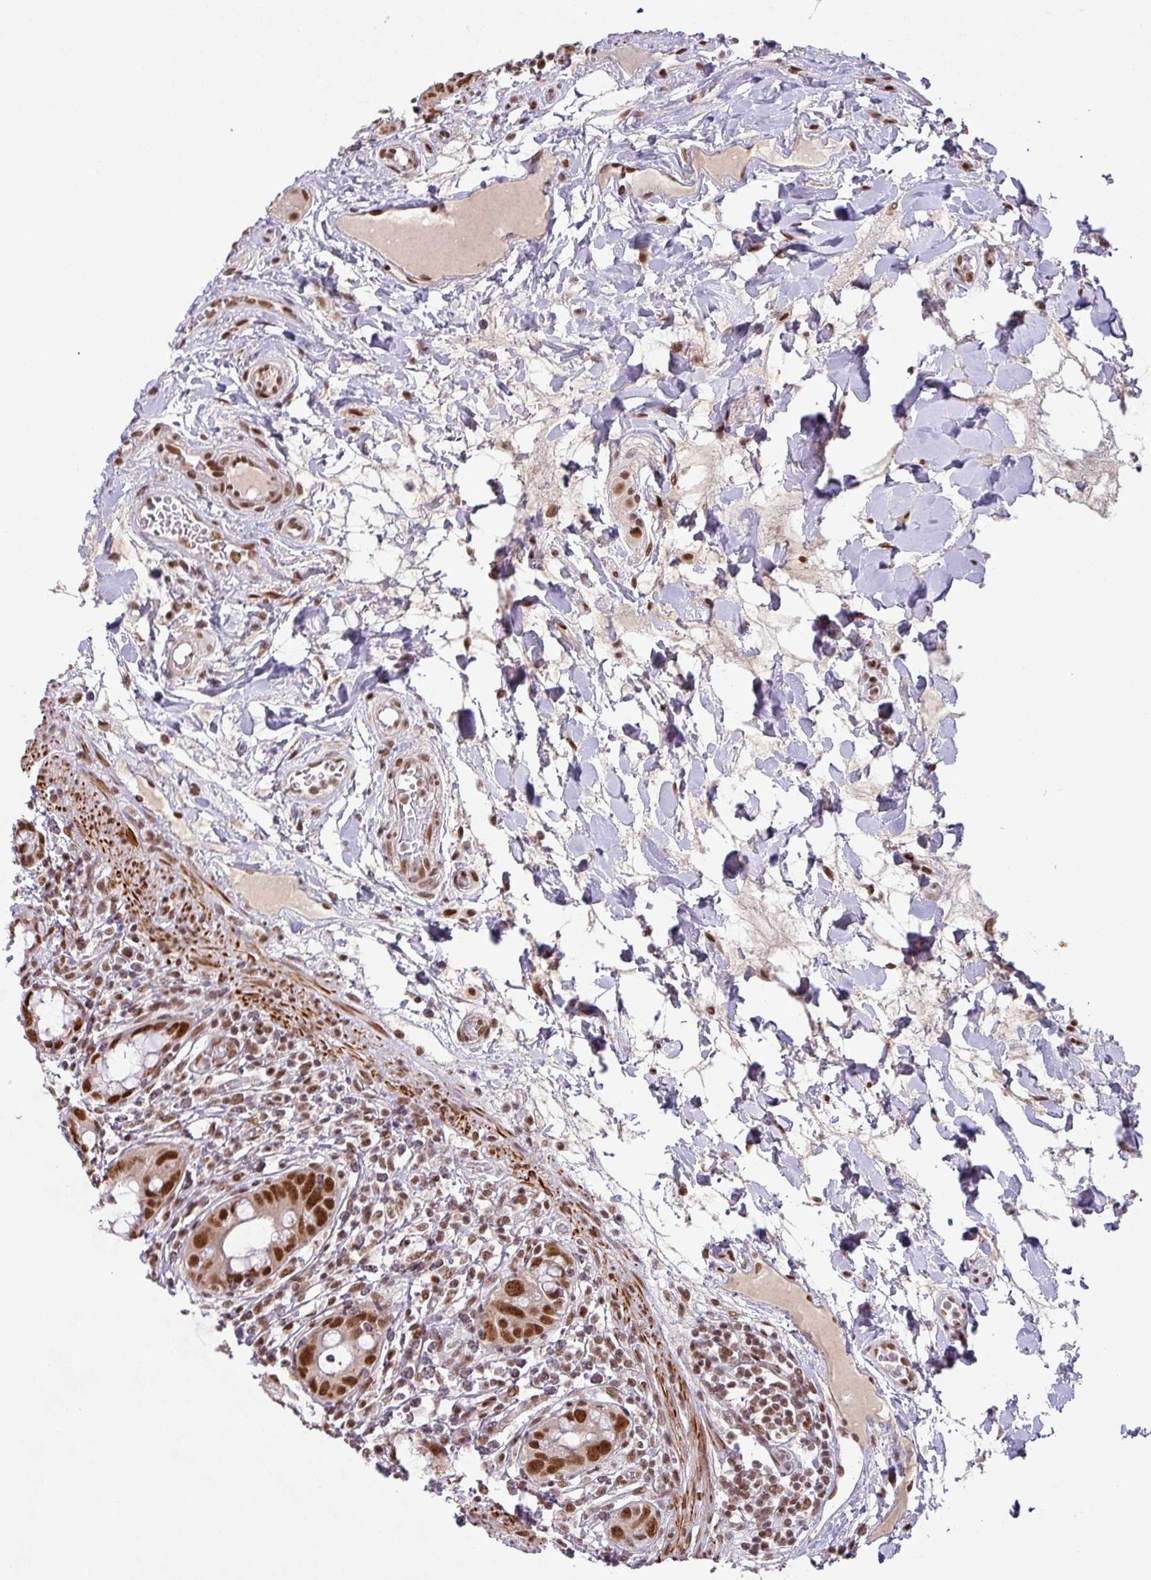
{"staining": {"intensity": "strong", "quantity": ">75%", "location": "nuclear"}, "tissue": "rectum", "cell_type": "Glandular cells", "image_type": "normal", "snomed": [{"axis": "morphology", "description": "Normal tissue, NOS"}, {"axis": "topography", "description": "Rectum"}], "caption": "A high-resolution photomicrograph shows immunohistochemistry (IHC) staining of benign rectum, which shows strong nuclear staining in approximately >75% of glandular cells.", "gene": "SRSF2", "patient": {"sex": "female", "age": 57}}